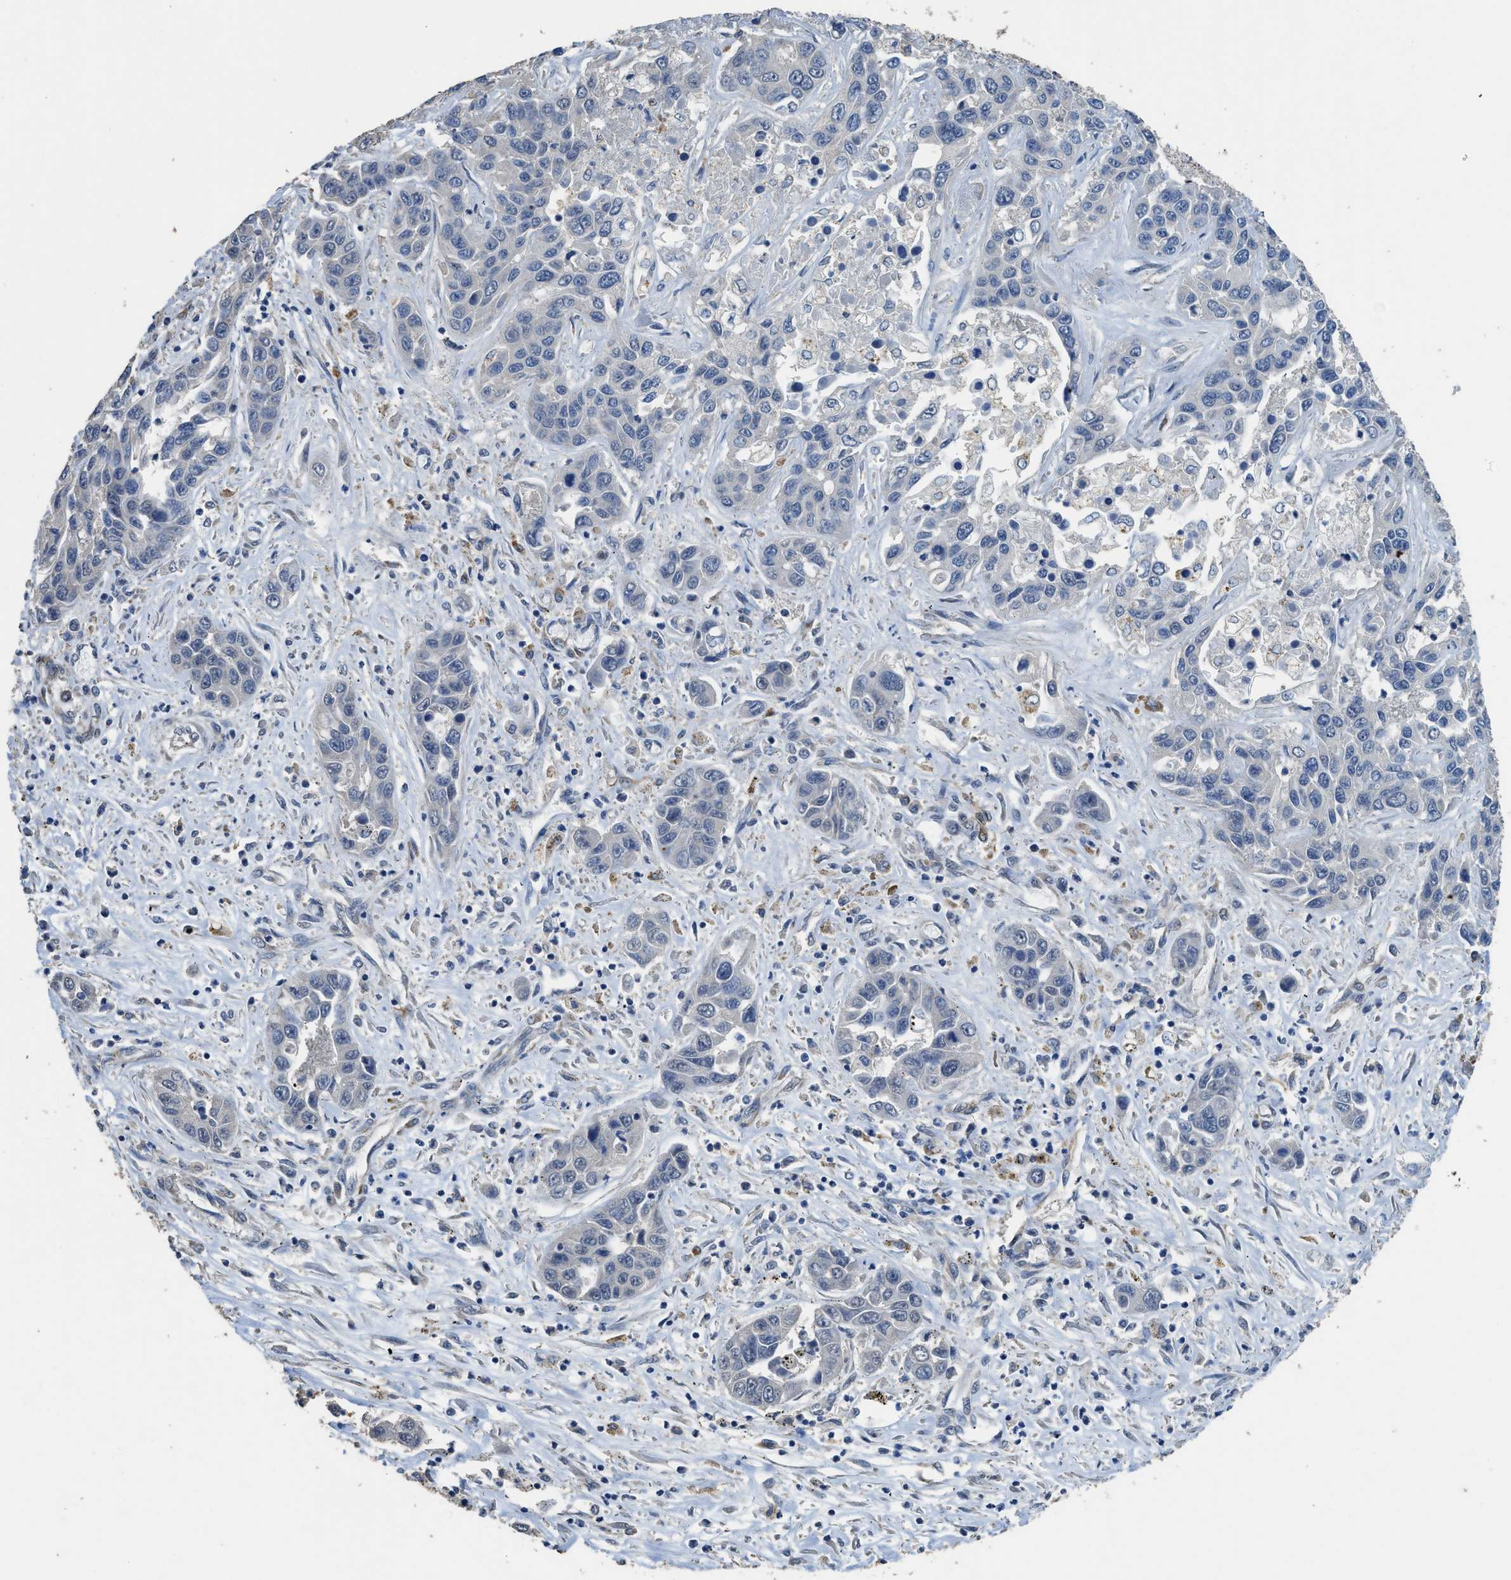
{"staining": {"intensity": "negative", "quantity": "none", "location": "none"}, "tissue": "liver cancer", "cell_type": "Tumor cells", "image_type": "cancer", "snomed": [{"axis": "morphology", "description": "Cholangiocarcinoma"}, {"axis": "topography", "description": "Liver"}], "caption": "An immunohistochemistry (IHC) image of cholangiocarcinoma (liver) is shown. There is no staining in tumor cells of cholangiocarcinoma (liver).", "gene": "SYNM", "patient": {"sex": "female", "age": 52}}